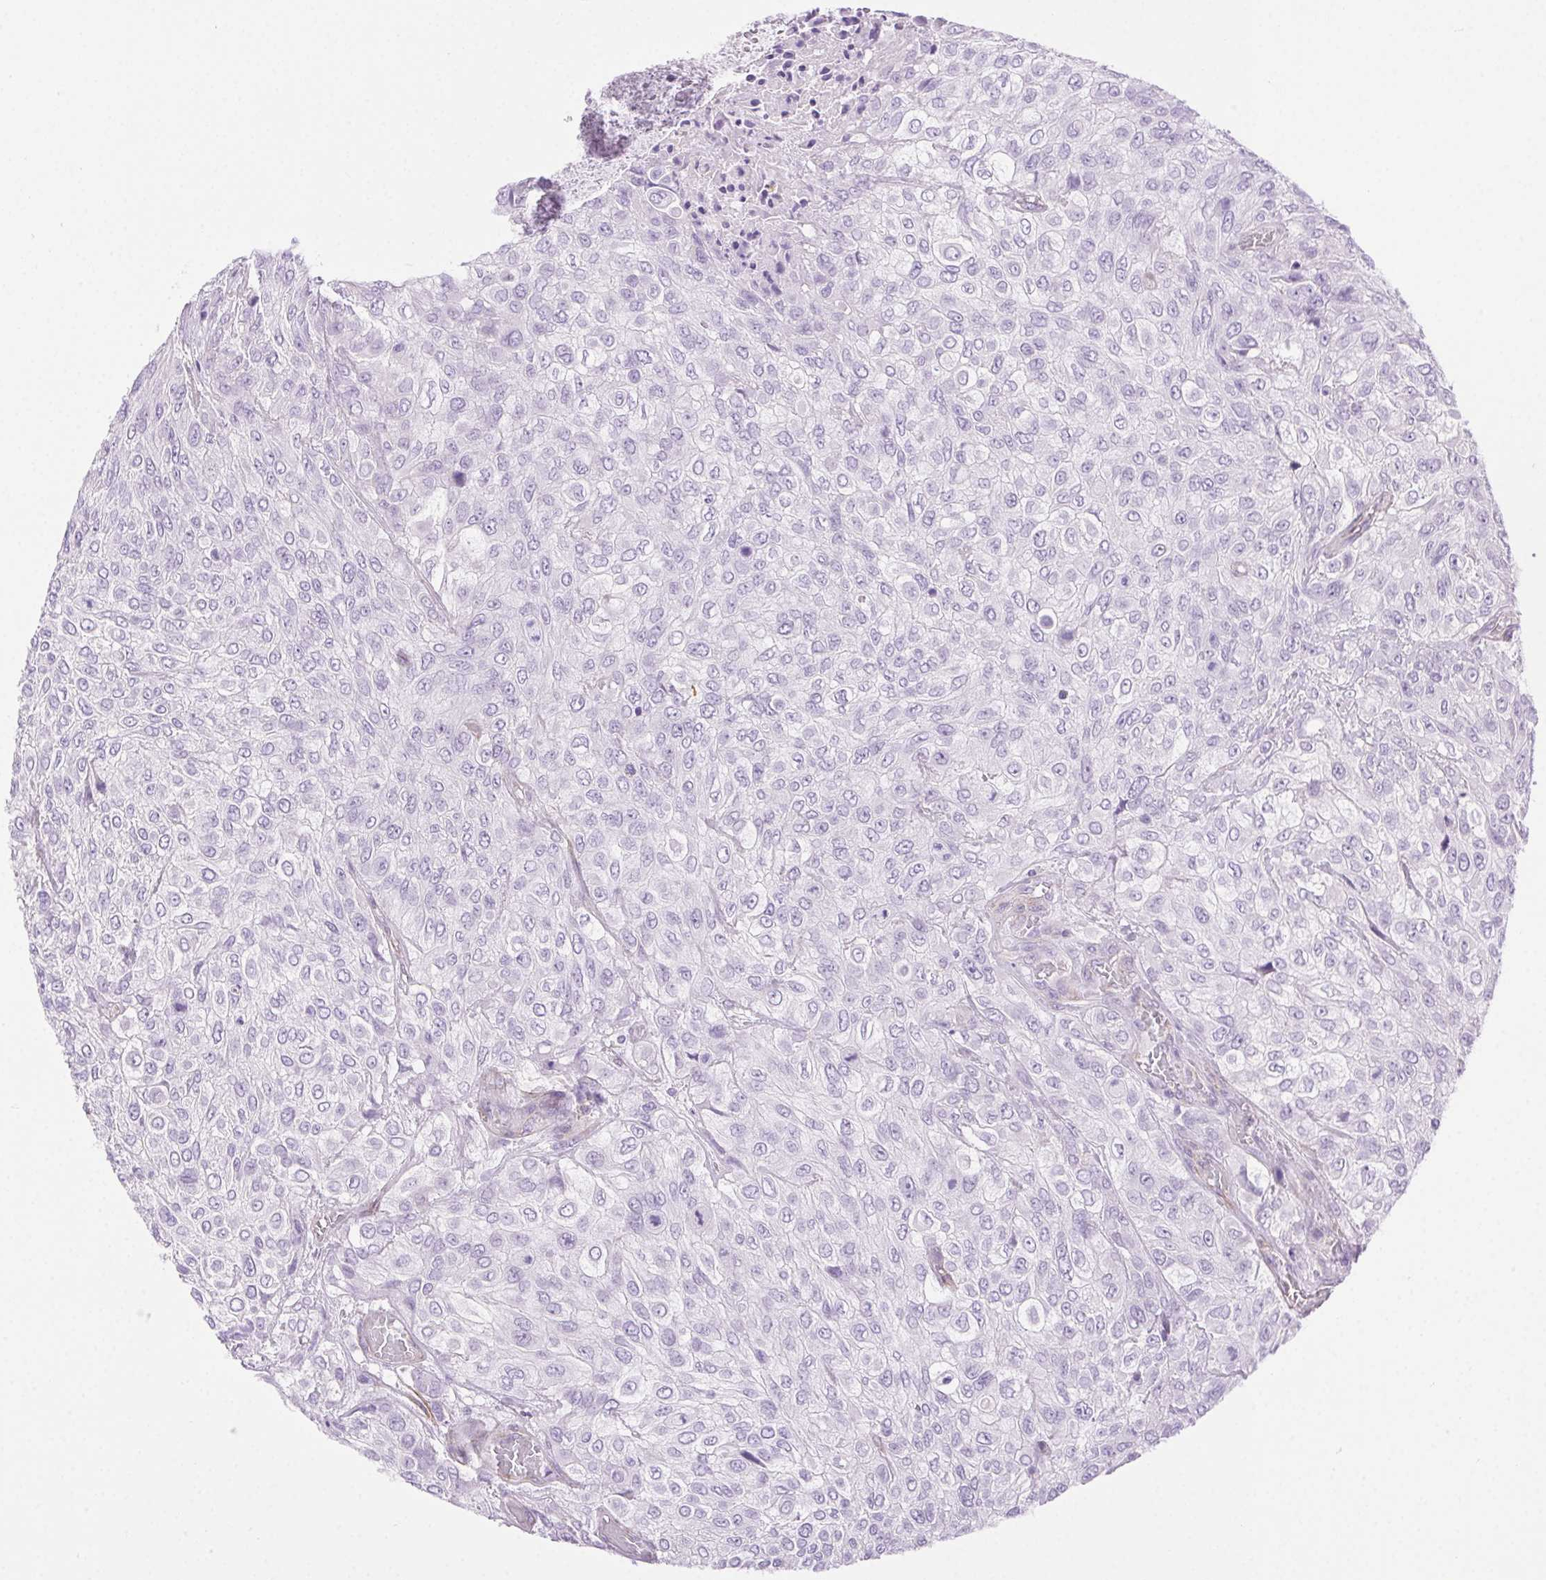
{"staining": {"intensity": "negative", "quantity": "none", "location": "none"}, "tissue": "urothelial cancer", "cell_type": "Tumor cells", "image_type": "cancer", "snomed": [{"axis": "morphology", "description": "Urothelial carcinoma, High grade"}, {"axis": "topography", "description": "Urinary bladder"}], "caption": "DAB immunohistochemical staining of human urothelial cancer reveals no significant positivity in tumor cells. The staining was performed using DAB (3,3'-diaminobenzidine) to visualize the protein expression in brown, while the nuclei were stained in blue with hematoxylin (Magnification: 20x).", "gene": "SHCBP1L", "patient": {"sex": "male", "age": 57}}